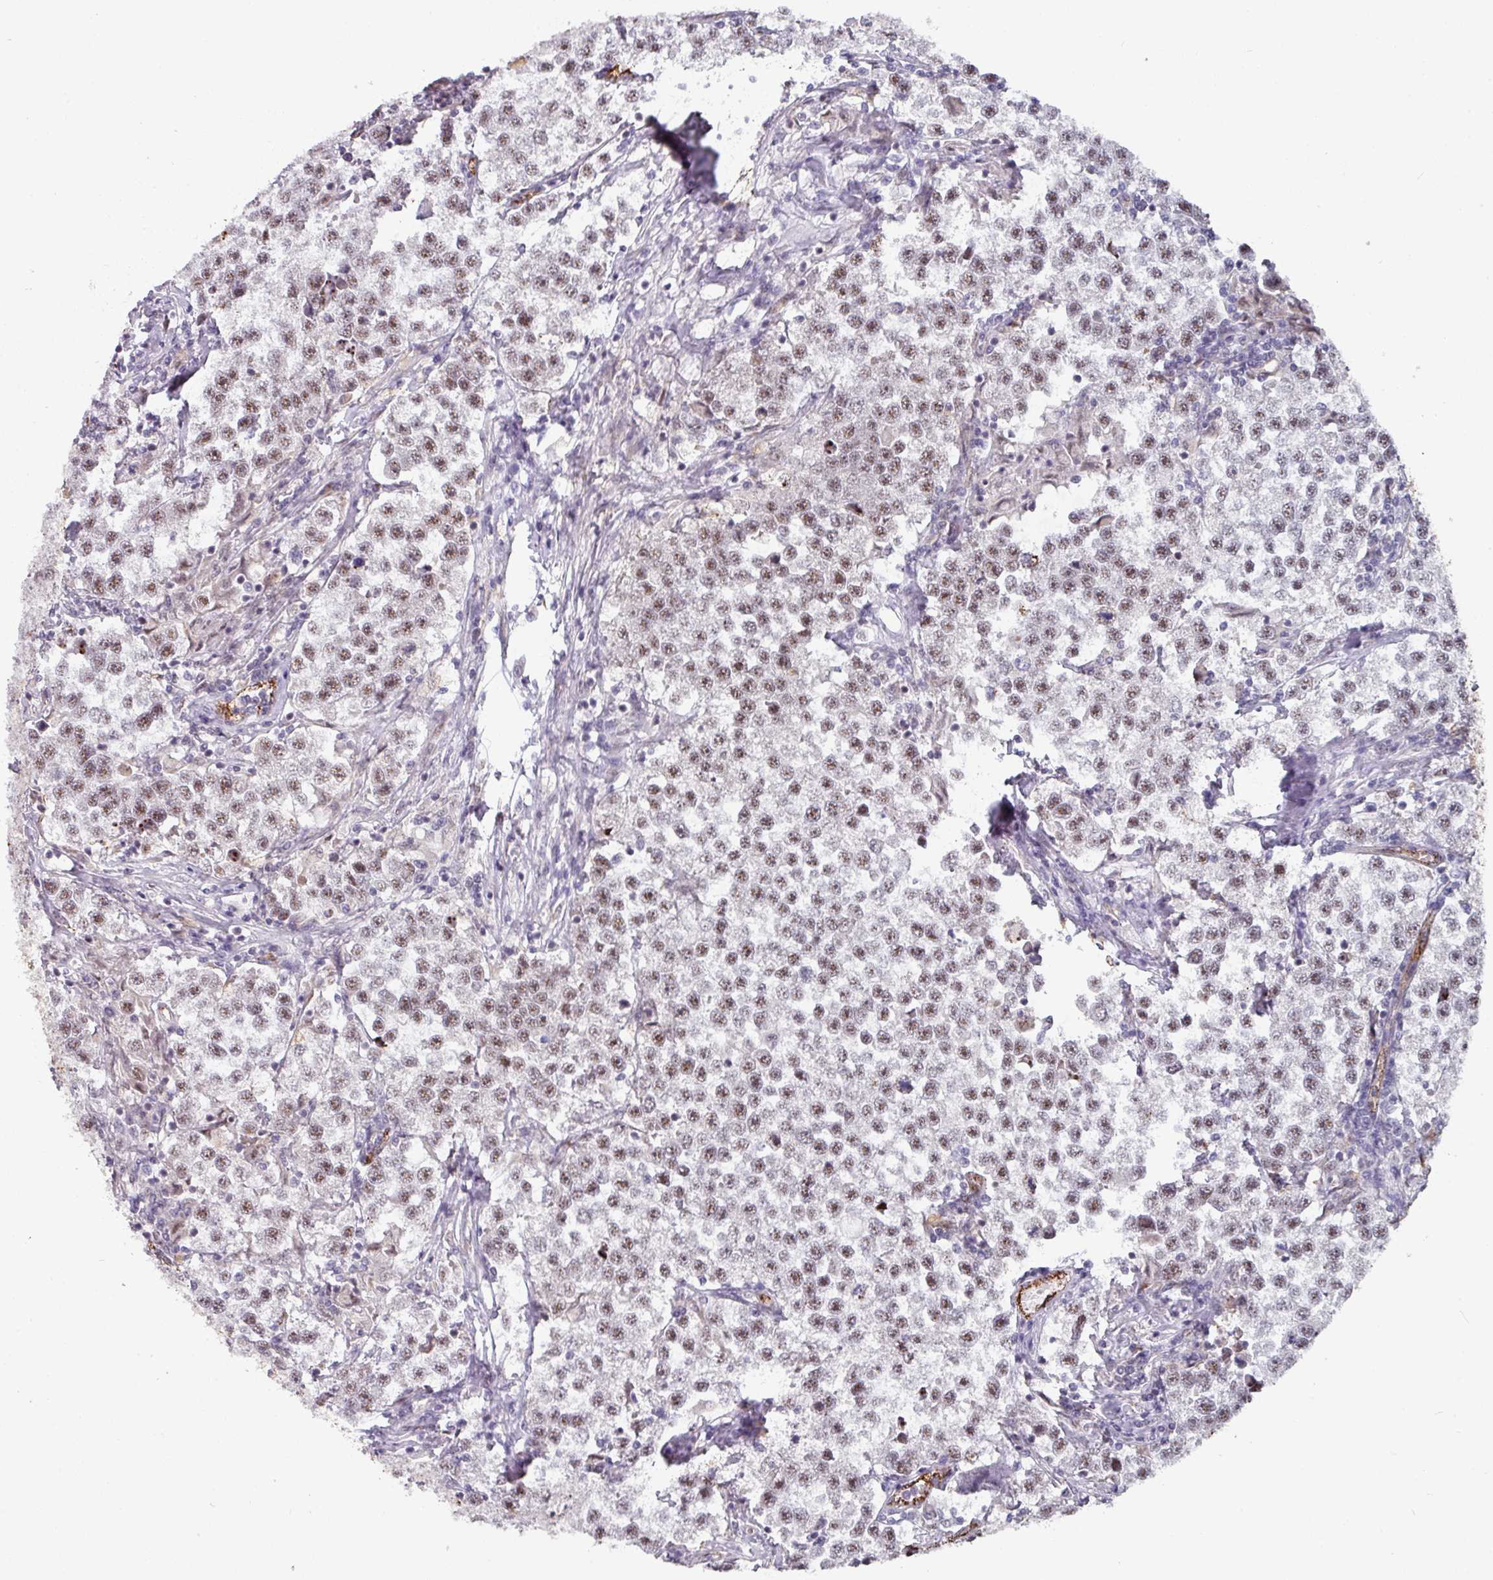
{"staining": {"intensity": "moderate", "quantity": ">75%", "location": "nuclear"}, "tissue": "testis cancer", "cell_type": "Tumor cells", "image_type": "cancer", "snomed": [{"axis": "morphology", "description": "Seminoma, NOS"}, {"axis": "topography", "description": "Testis"}], "caption": "IHC micrograph of neoplastic tissue: human testis cancer stained using immunohistochemistry demonstrates medium levels of moderate protein expression localized specifically in the nuclear of tumor cells, appearing as a nuclear brown color.", "gene": "SIDT2", "patient": {"sex": "male", "age": 46}}